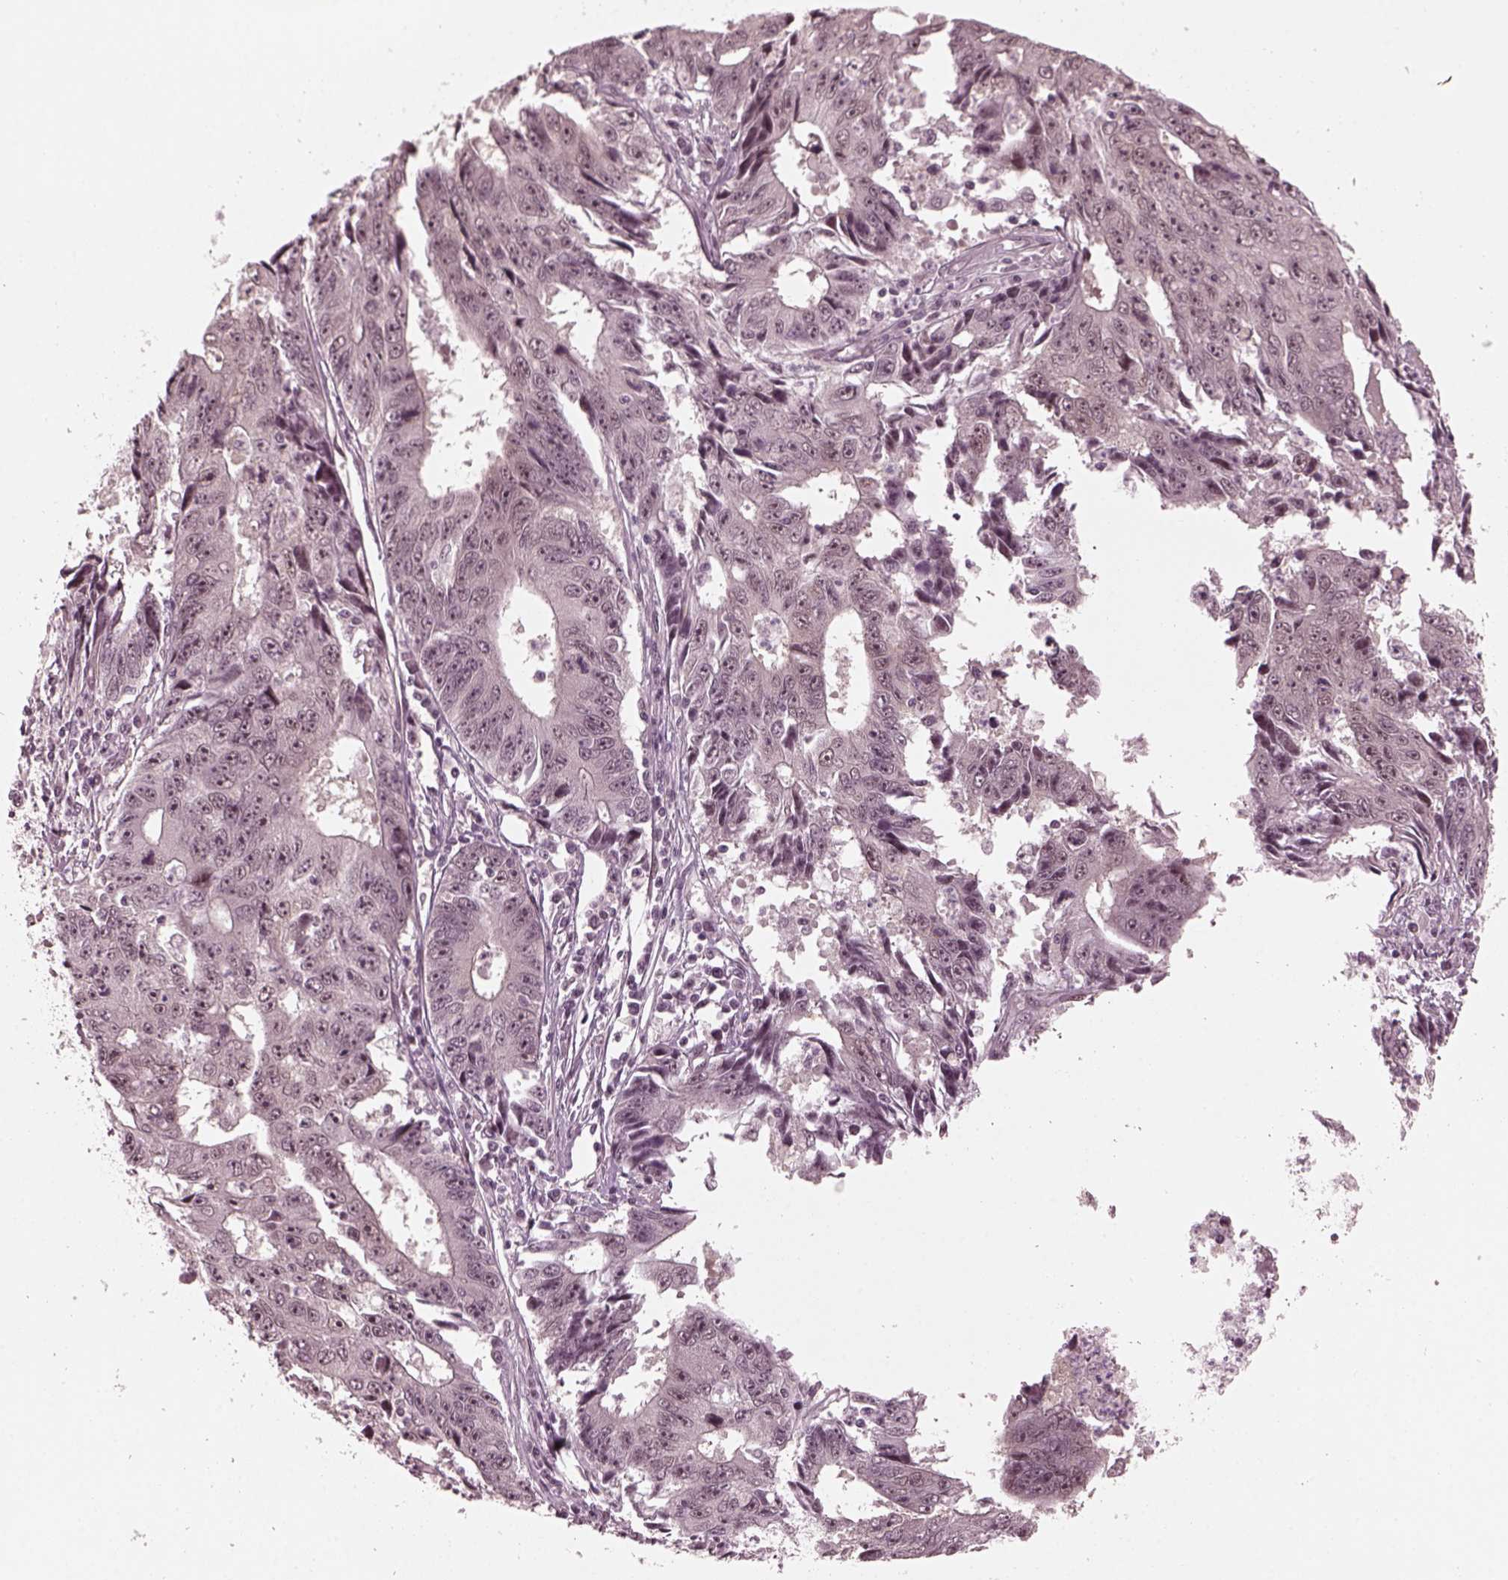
{"staining": {"intensity": "negative", "quantity": "none", "location": "none"}, "tissue": "liver cancer", "cell_type": "Tumor cells", "image_type": "cancer", "snomed": [{"axis": "morphology", "description": "Cholangiocarcinoma"}, {"axis": "topography", "description": "Liver"}], "caption": "Liver cholangiocarcinoma stained for a protein using IHC shows no expression tumor cells.", "gene": "TRIB3", "patient": {"sex": "male", "age": 65}}